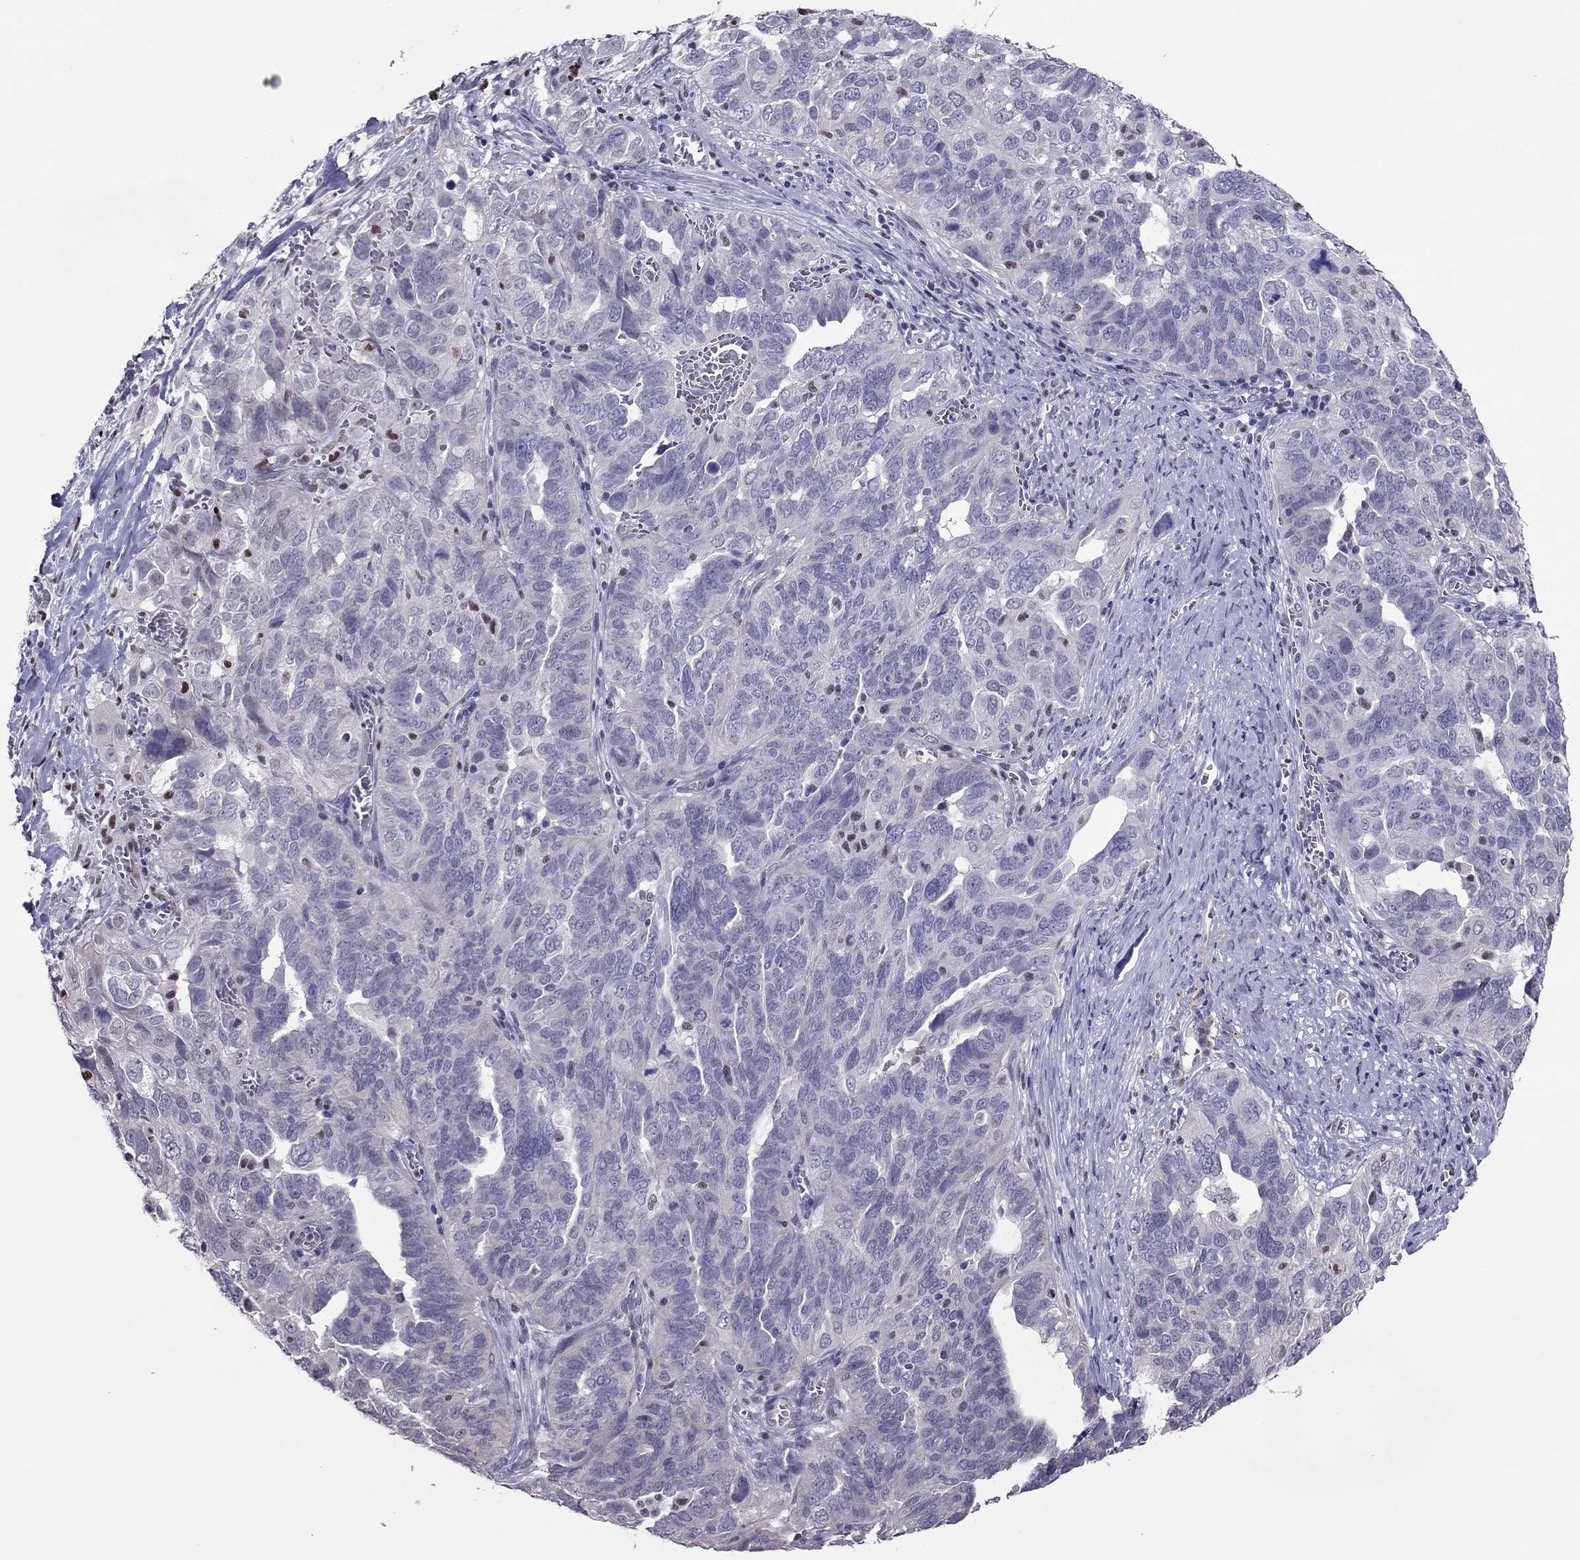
{"staining": {"intensity": "negative", "quantity": "none", "location": "none"}, "tissue": "ovarian cancer", "cell_type": "Tumor cells", "image_type": "cancer", "snomed": [{"axis": "morphology", "description": "Carcinoma, endometroid"}, {"axis": "topography", "description": "Soft tissue"}, {"axis": "topography", "description": "Ovary"}], "caption": "IHC of human ovarian cancer (endometroid carcinoma) displays no staining in tumor cells.", "gene": "SPINT3", "patient": {"sex": "female", "age": 52}}